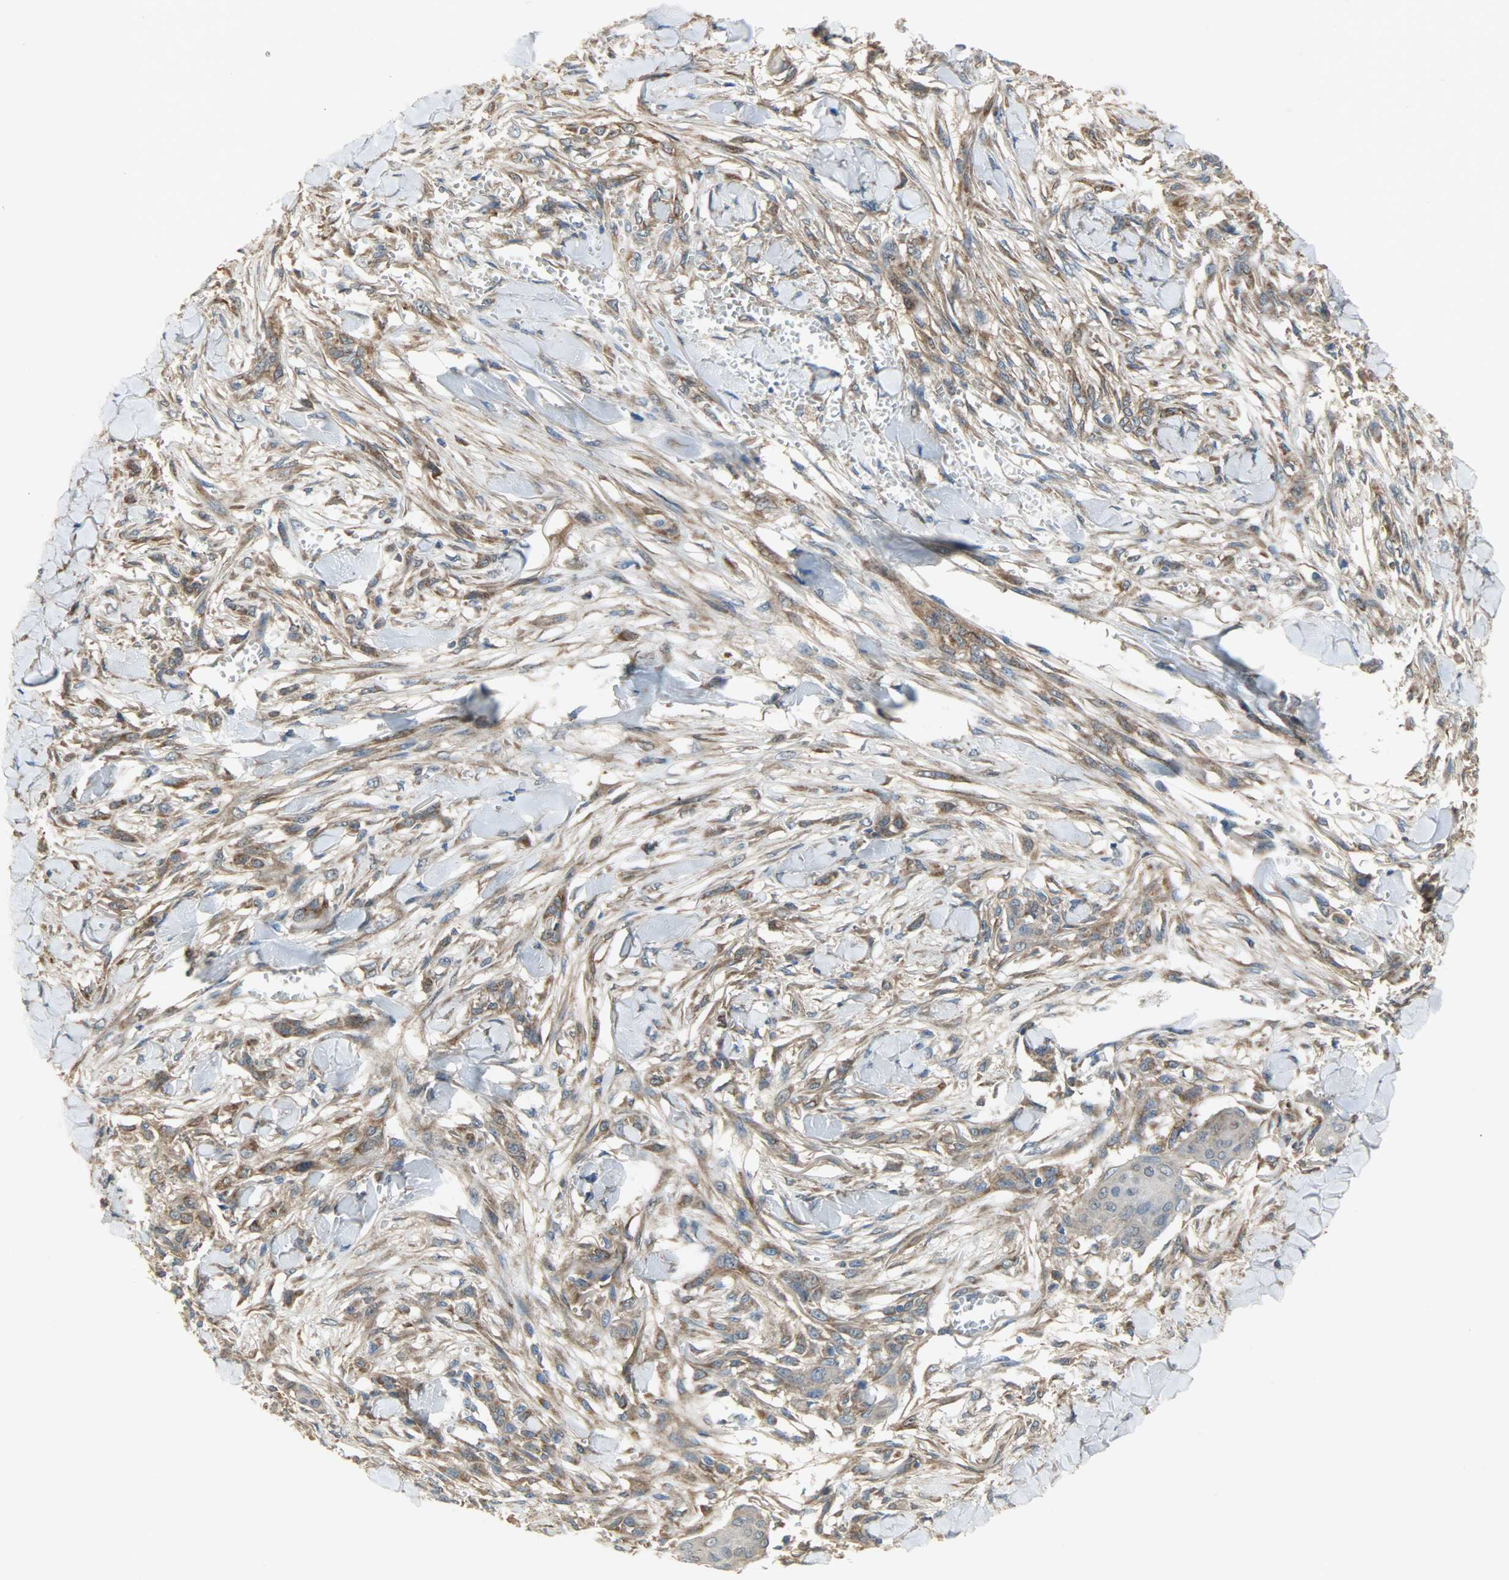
{"staining": {"intensity": "moderate", "quantity": "25%-75%", "location": "cytoplasmic/membranous"}, "tissue": "skin cancer", "cell_type": "Tumor cells", "image_type": "cancer", "snomed": [{"axis": "morphology", "description": "Normal tissue, NOS"}, {"axis": "morphology", "description": "Squamous cell carcinoma, NOS"}, {"axis": "topography", "description": "Skin"}], "caption": "A brown stain highlights moderate cytoplasmic/membranous expression of a protein in skin squamous cell carcinoma tumor cells.", "gene": "C1orf198", "patient": {"sex": "female", "age": 59}}